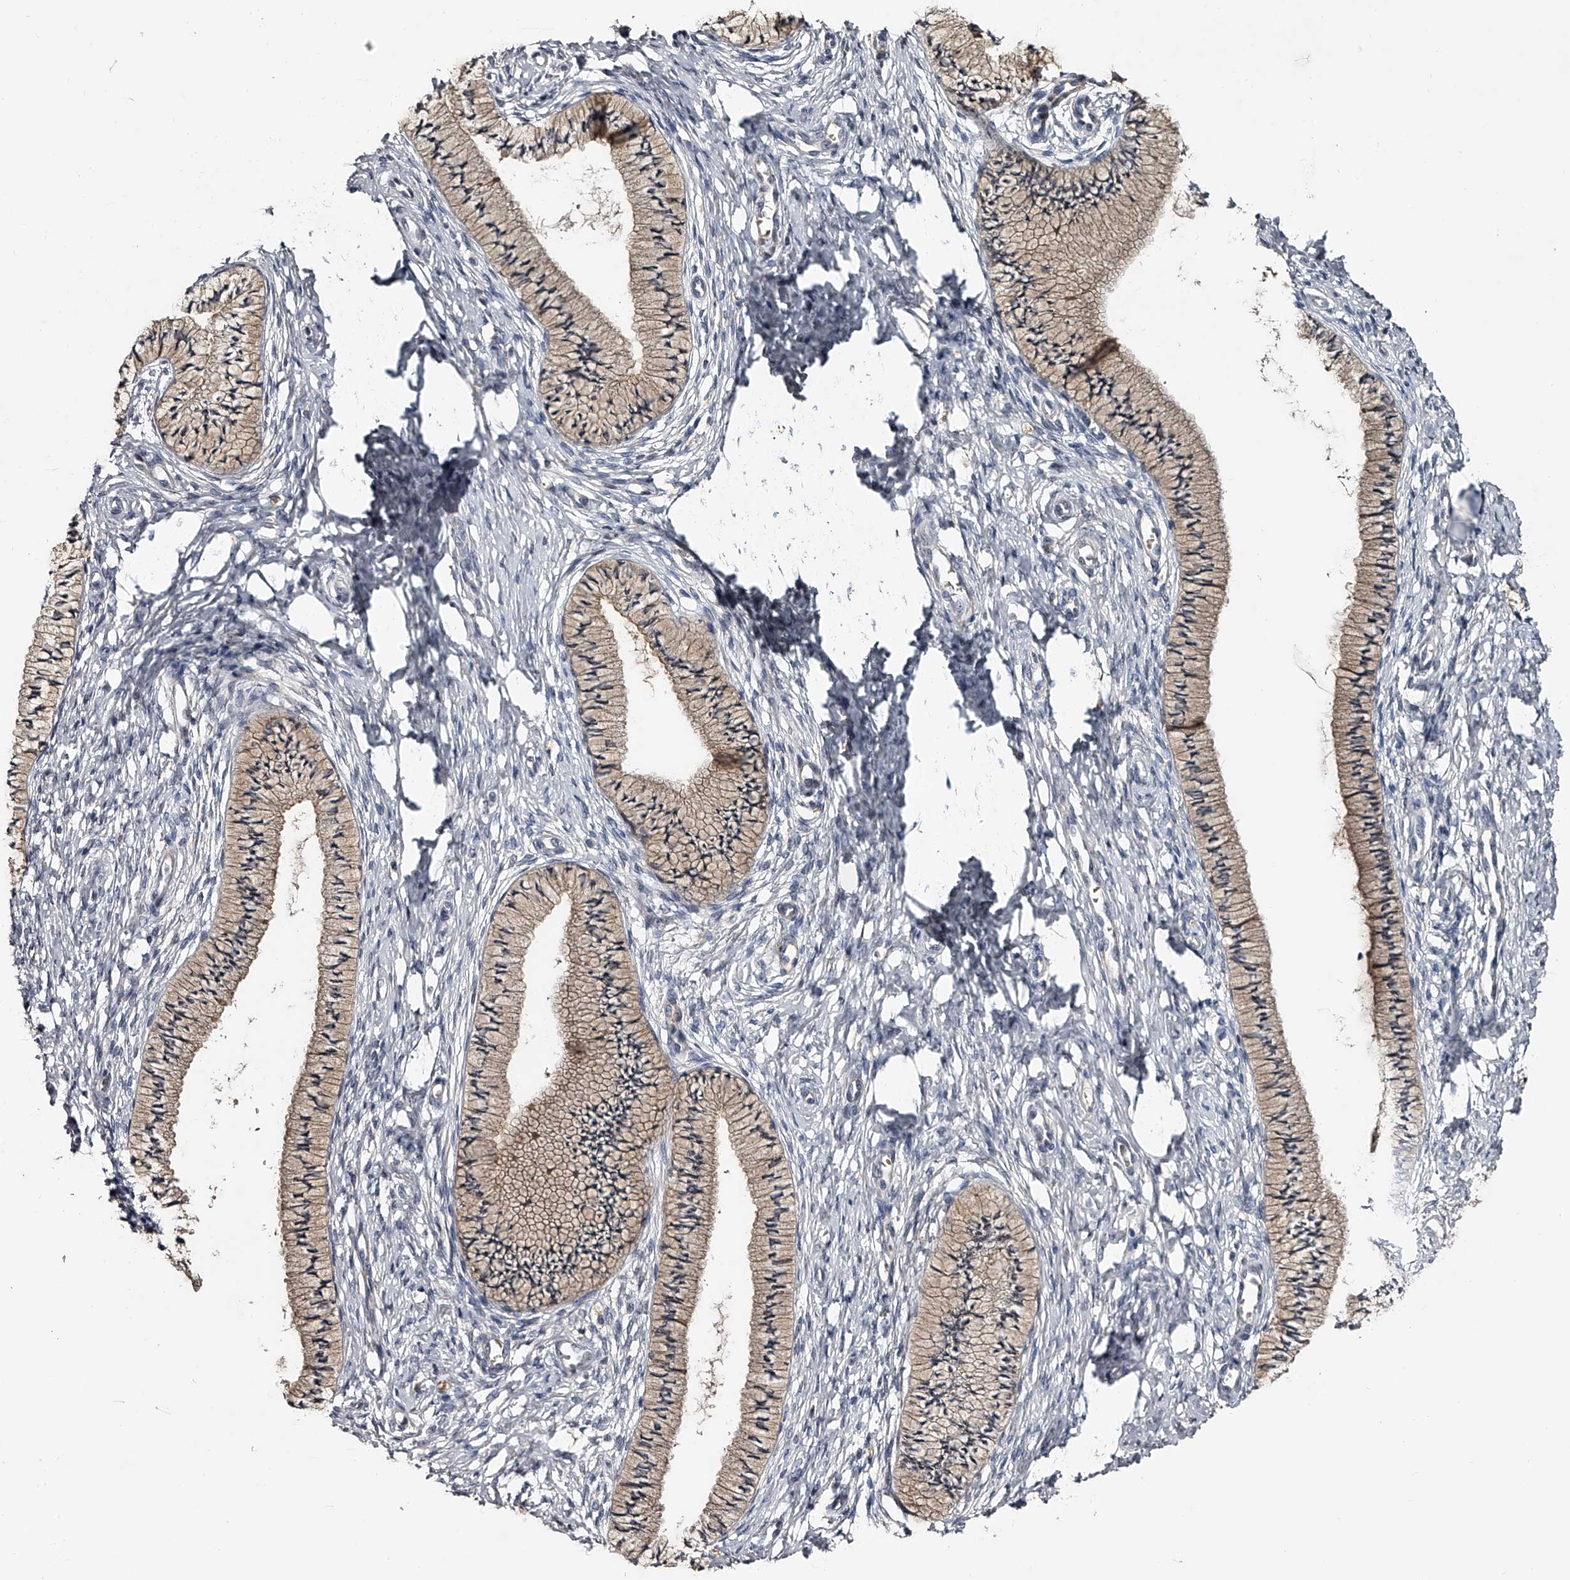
{"staining": {"intensity": "weak", "quantity": "25%-75%", "location": "cytoplasmic/membranous"}, "tissue": "cervix", "cell_type": "Glandular cells", "image_type": "normal", "snomed": [{"axis": "morphology", "description": "Normal tissue, NOS"}, {"axis": "topography", "description": "Cervix"}], "caption": "IHC of normal human cervix demonstrates low levels of weak cytoplasmic/membranous expression in approximately 25%-75% of glandular cells. The protein of interest is shown in brown color, while the nuclei are stained blue.", "gene": "MDN1", "patient": {"sex": "female", "age": 36}}